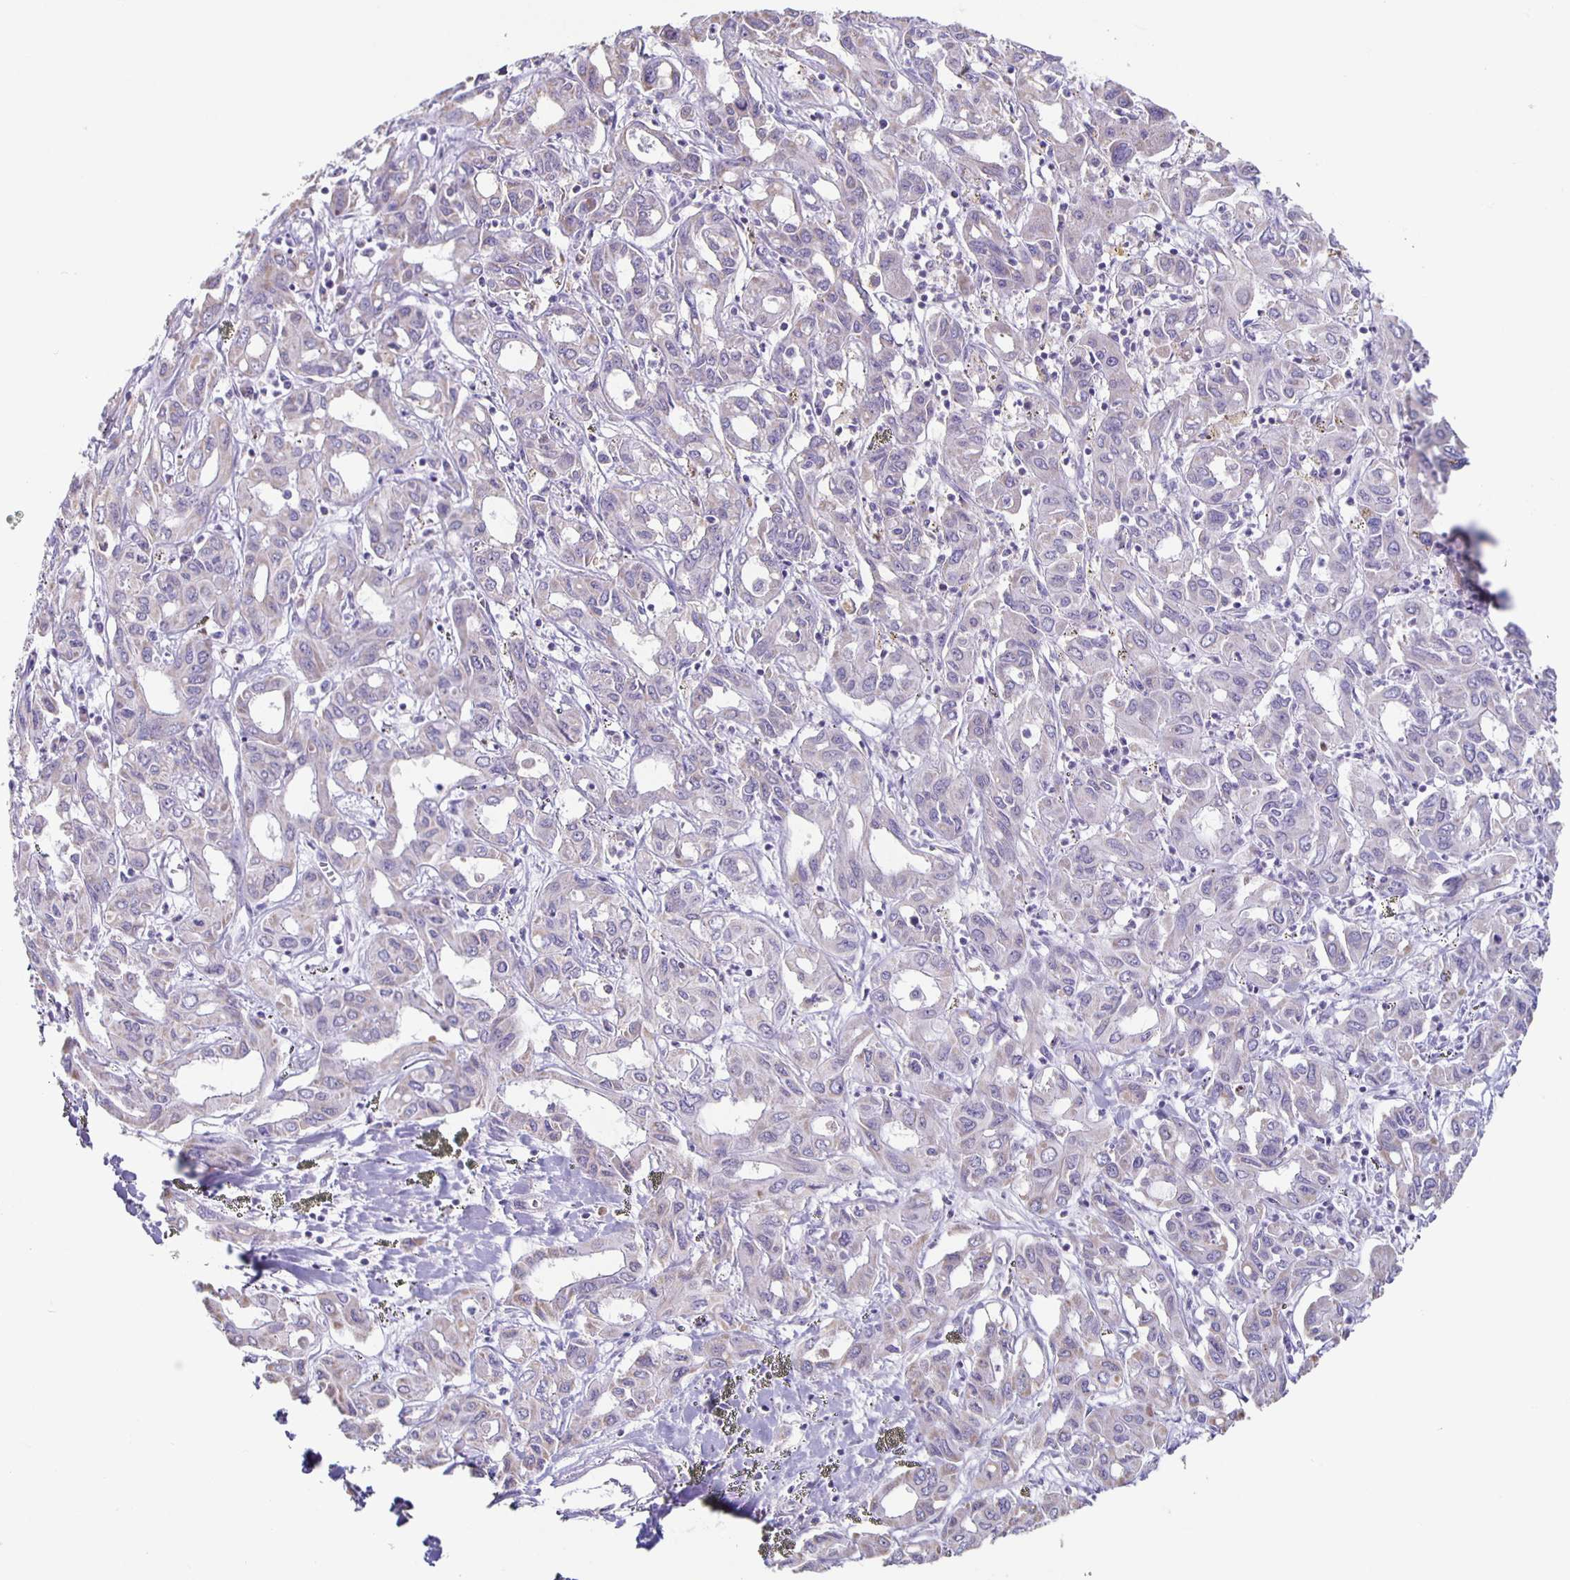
{"staining": {"intensity": "negative", "quantity": "none", "location": "none"}, "tissue": "liver cancer", "cell_type": "Tumor cells", "image_type": "cancer", "snomed": [{"axis": "morphology", "description": "Cholangiocarcinoma"}, {"axis": "topography", "description": "Liver"}], "caption": "Immunohistochemistry micrograph of neoplastic tissue: liver cancer stained with DAB shows no significant protein expression in tumor cells.", "gene": "TPPP", "patient": {"sex": "female", "age": 60}}